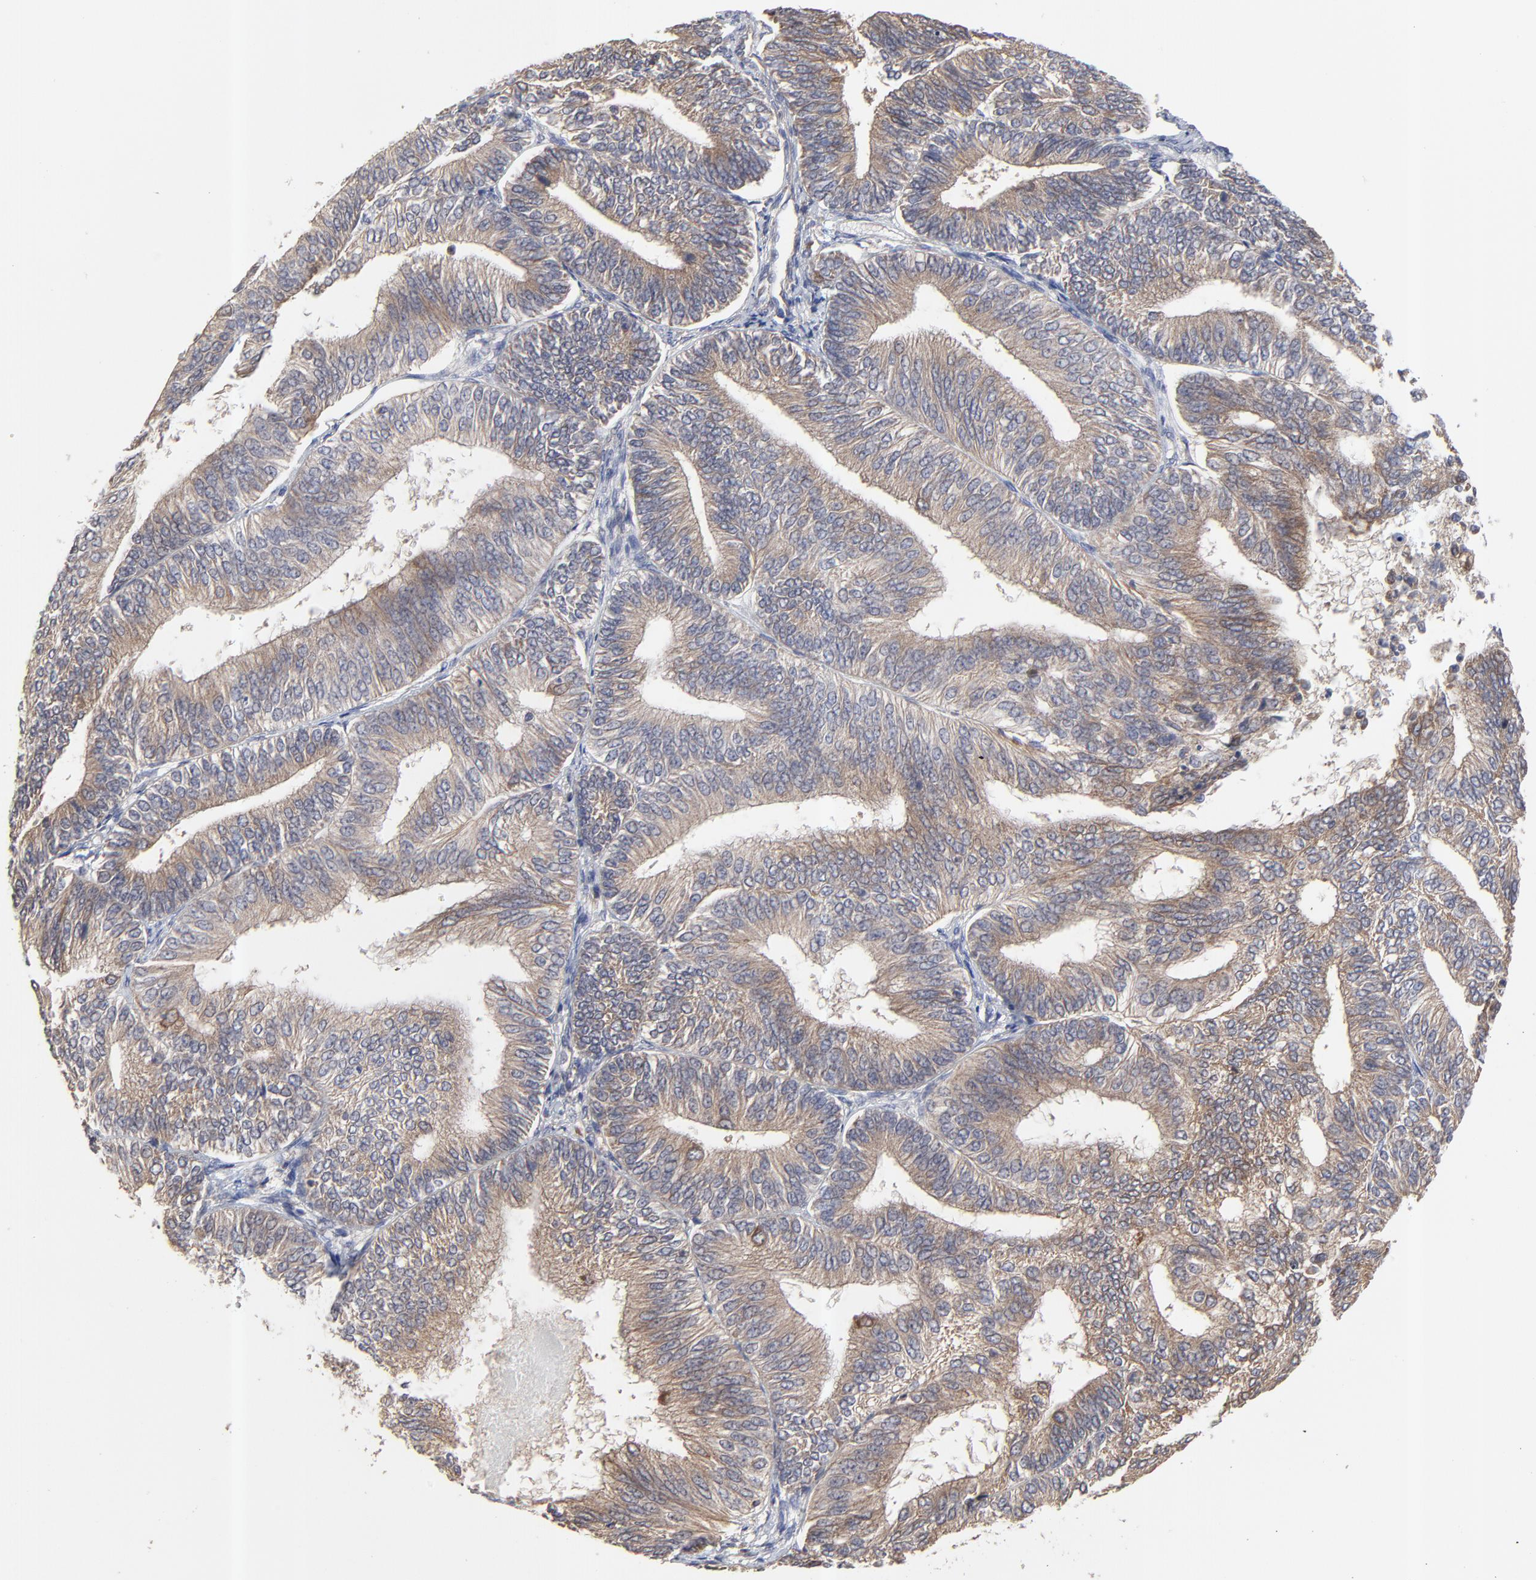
{"staining": {"intensity": "moderate", "quantity": ">75%", "location": "cytoplasmic/membranous"}, "tissue": "endometrial cancer", "cell_type": "Tumor cells", "image_type": "cancer", "snomed": [{"axis": "morphology", "description": "Adenocarcinoma, NOS"}, {"axis": "topography", "description": "Endometrium"}], "caption": "Immunohistochemical staining of human endometrial adenocarcinoma displays medium levels of moderate cytoplasmic/membranous positivity in about >75% of tumor cells.", "gene": "RAB9A", "patient": {"sex": "female", "age": 55}}